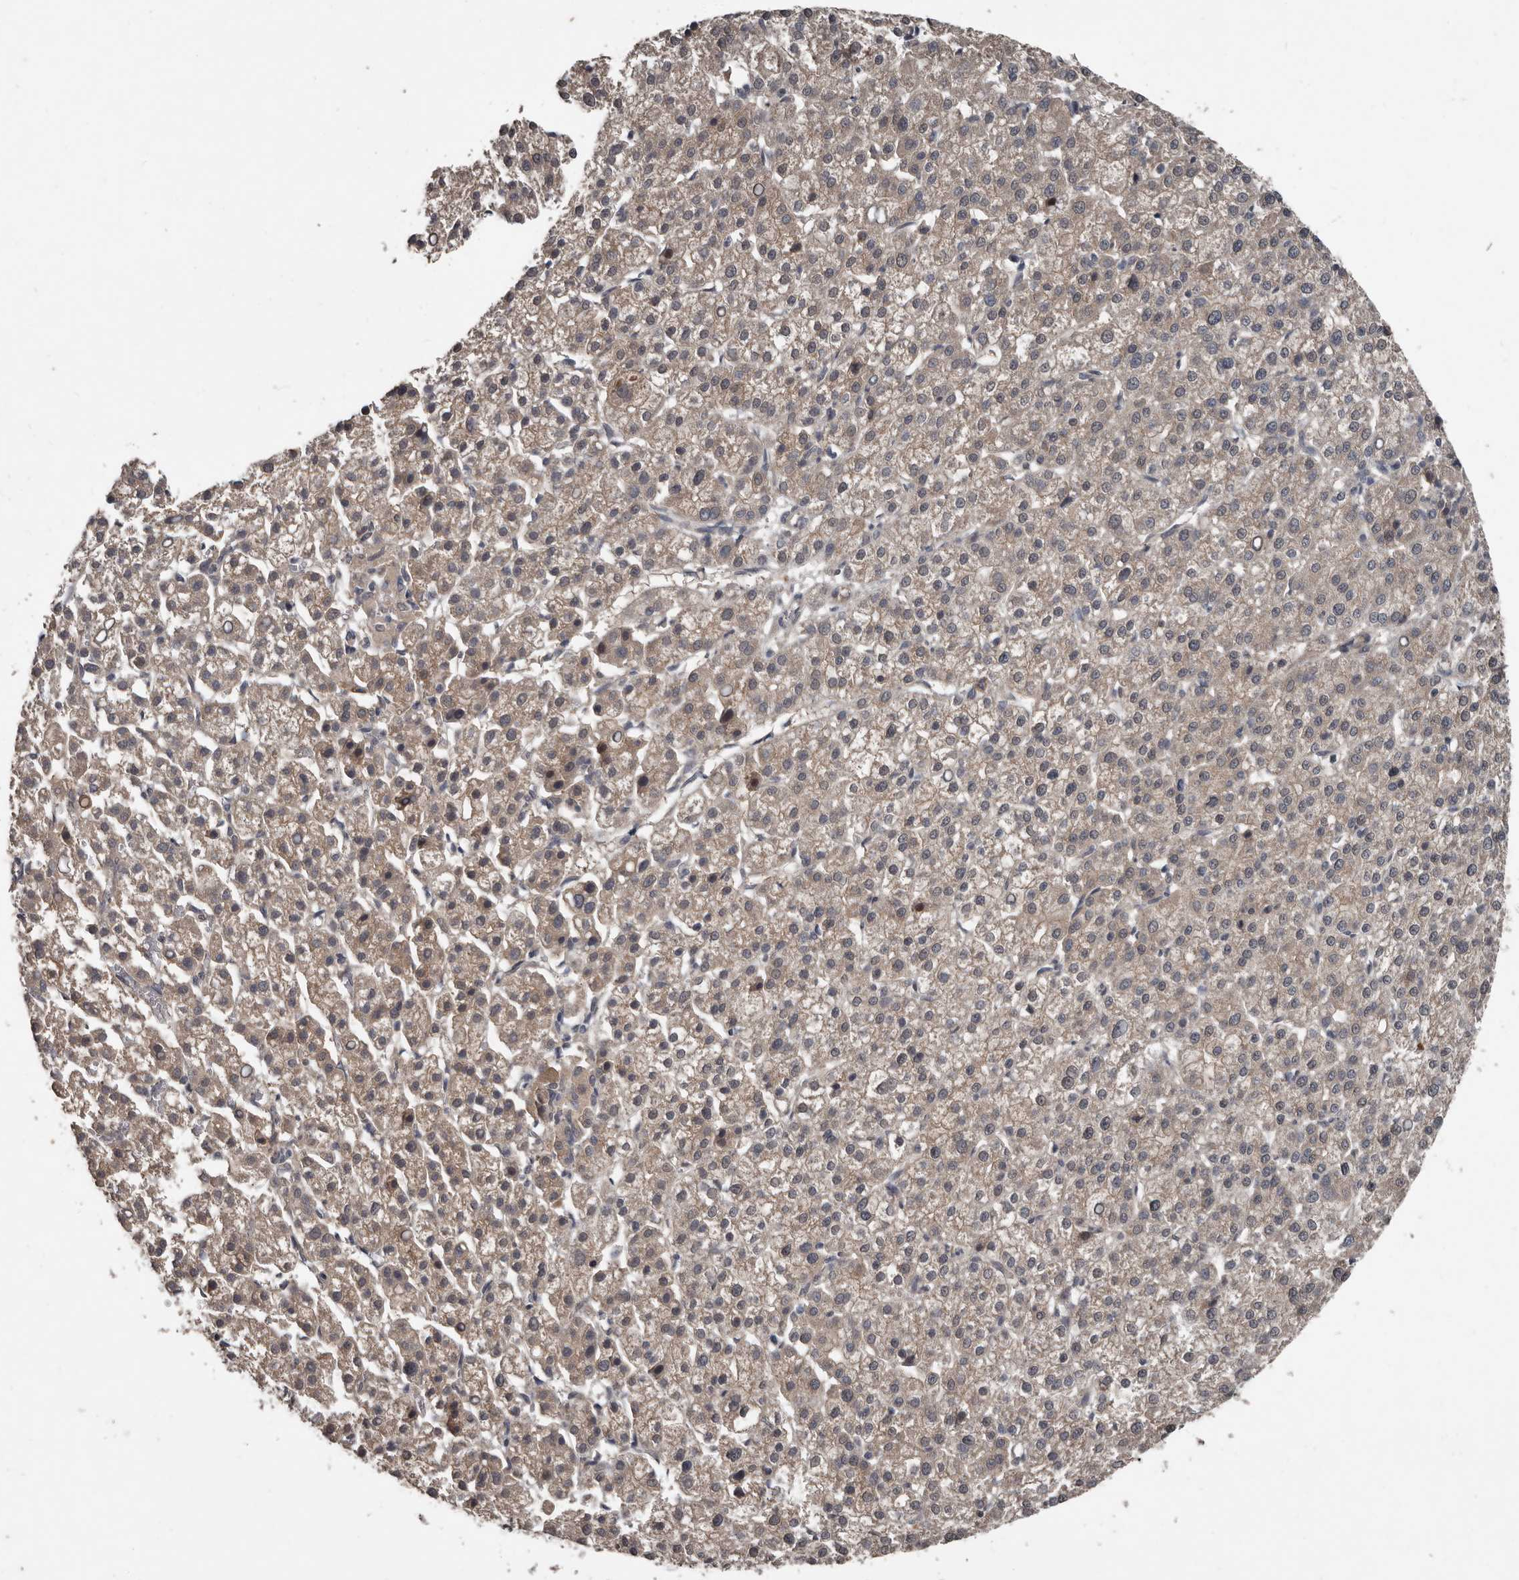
{"staining": {"intensity": "weak", "quantity": "<25%", "location": "cytoplasmic/membranous"}, "tissue": "liver cancer", "cell_type": "Tumor cells", "image_type": "cancer", "snomed": [{"axis": "morphology", "description": "Carcinoma, Hepatocellular, NOS"}, {"axis": "topography", "description": "Liver"}], "caption": "Immunohistochemical staining of hepatocellular carcinoma (liver) reveals no significant positivity in tumor cells.", "gene": "DNAJB4", "patient": {"sex": "female", "age": 58}}